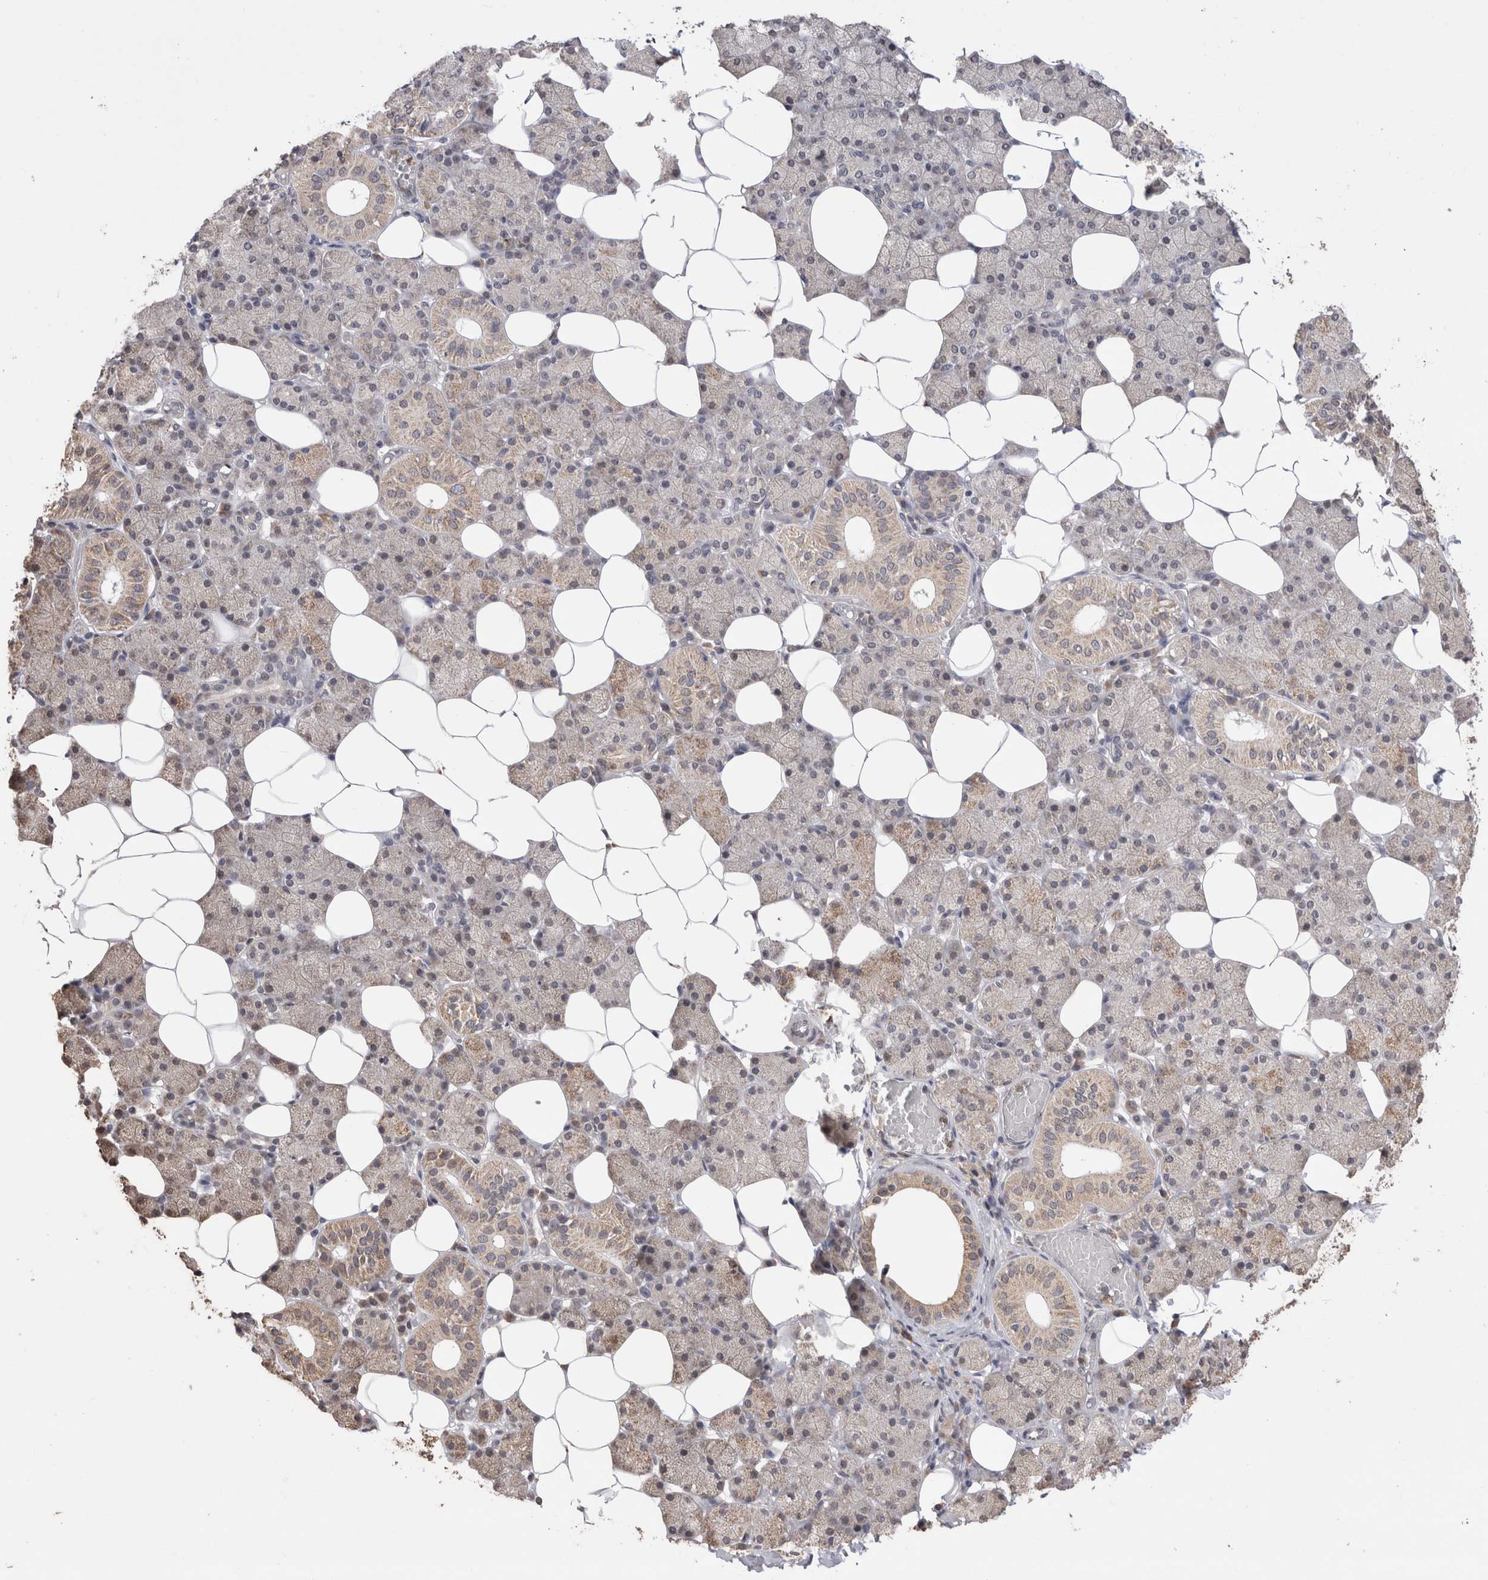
{"staining": {"intensity": "weak", "quantity": "25%-75%", "location": "cytoplasmic/membranous"}, "tissue": "salivary gland", "cell_type": "Glandular cells", "image_type": "normal", "snomed": [{"axis": "morphology", "description": "Normal tissue, NOS"}, {"axis": "topography", "description": "Salivary gland"}], "caption": "Glandular cells show weak cytoplasmic/membranous positivity in about 25%-75% of cells in normal salivary gland. The protein of interest is stained brown, and the nuclei are stained in blue (DAB IHC with brightfield microscopy, high magnification).", "gene": "GRK5", "patient": {"sex": "female", "age": 33}}